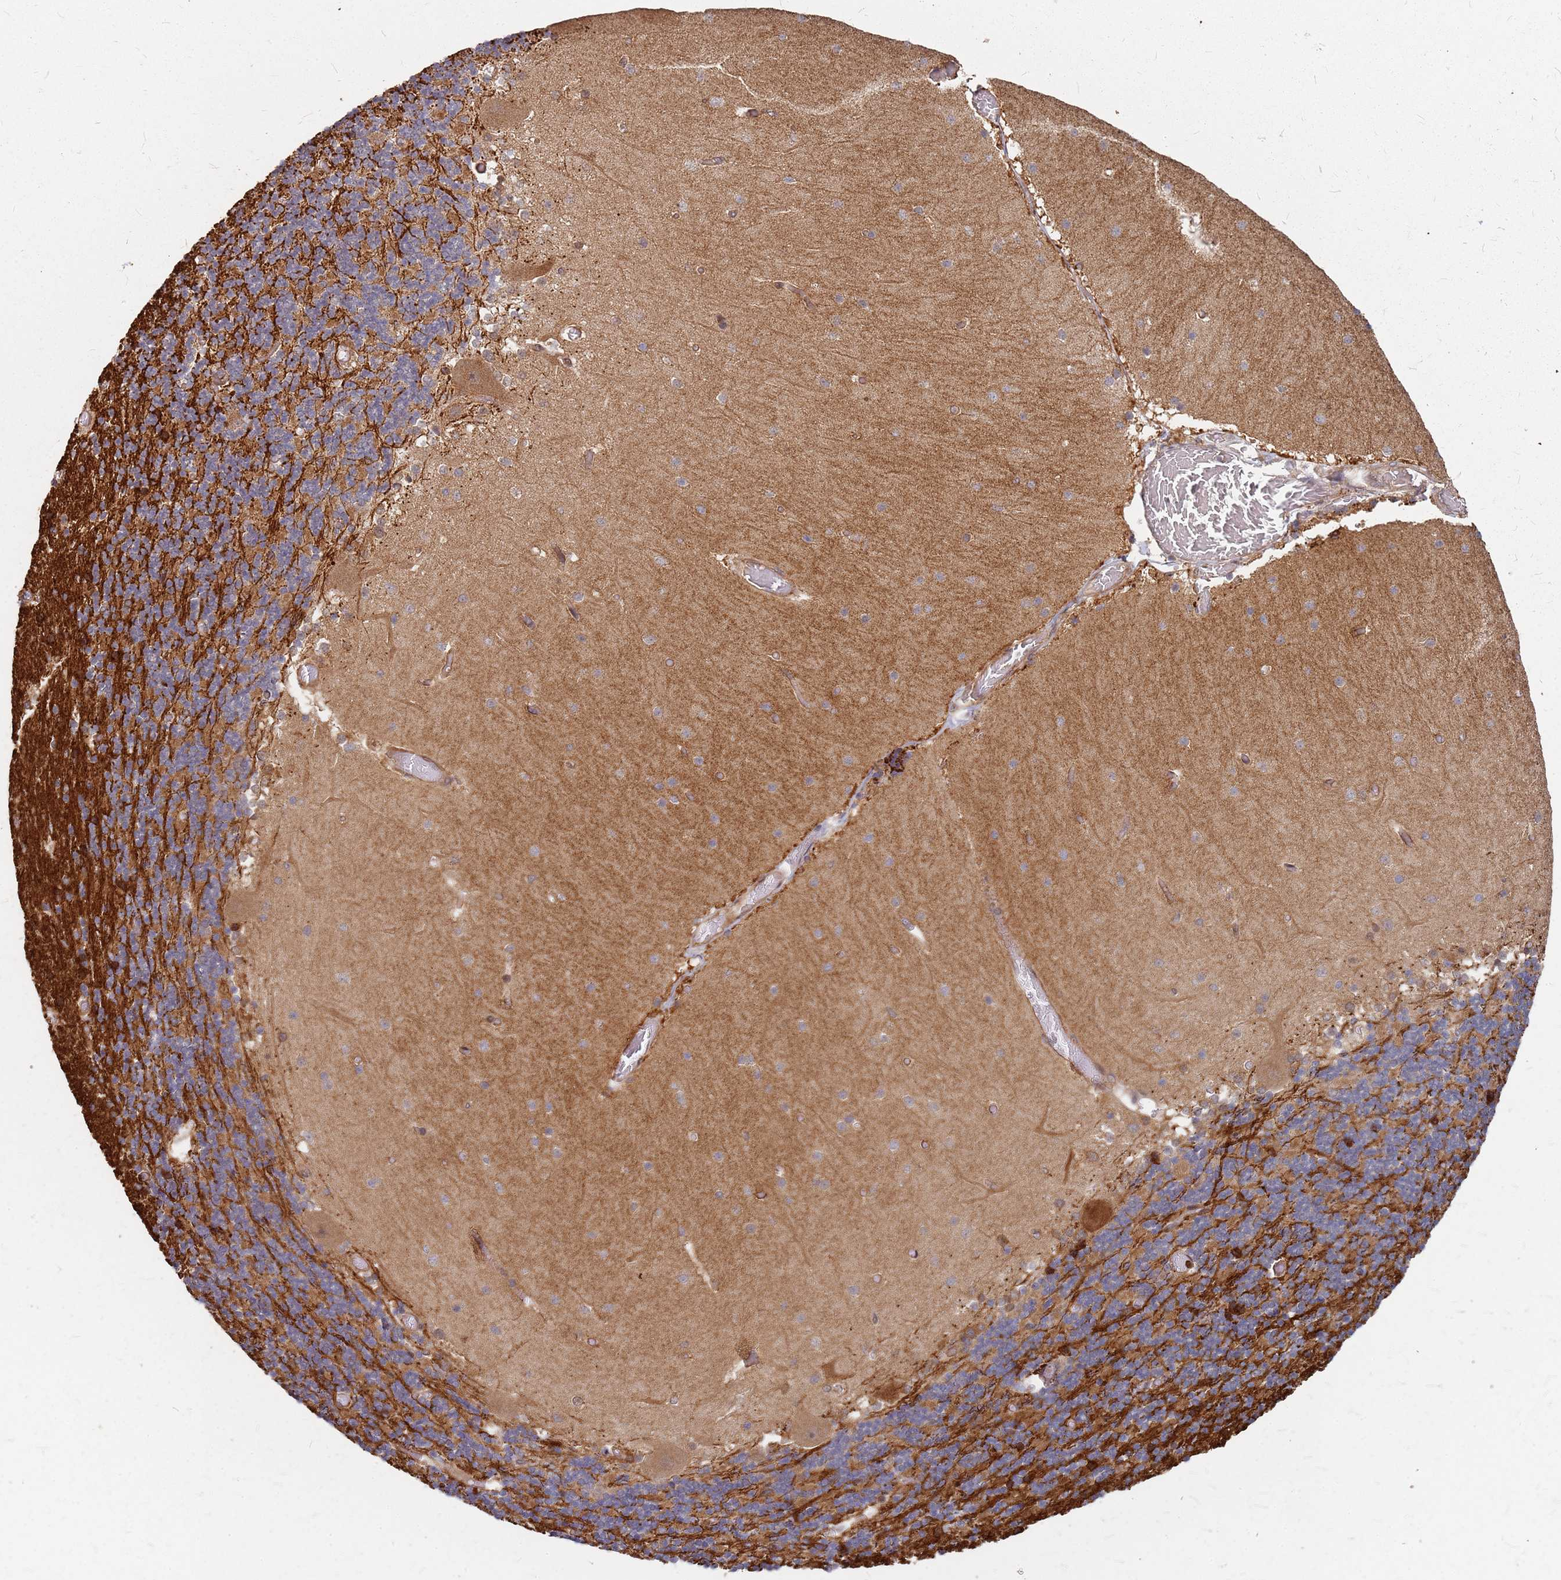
{"staining": {"intensity": "strong", "quantity": "25%-75%", "location": "cytoplasmic/membranous"}, "tissue": "cerebellum", "cell_type": "Cells in granular layer", "image_type": "normal", "snomed": [{"axis": "morphology", "description": "Normal tissue, NOS"}, {"axis": "topography", "description": "Cerebellum"}], "caption": "The photomicrograph displays staining of benign cerebellum, revealing strong cytoplasmic/membranous protein expression (brown color) within cells in granular layer.", "gene": "TRABD", "patient": {"sex": "female", "age": 28}}